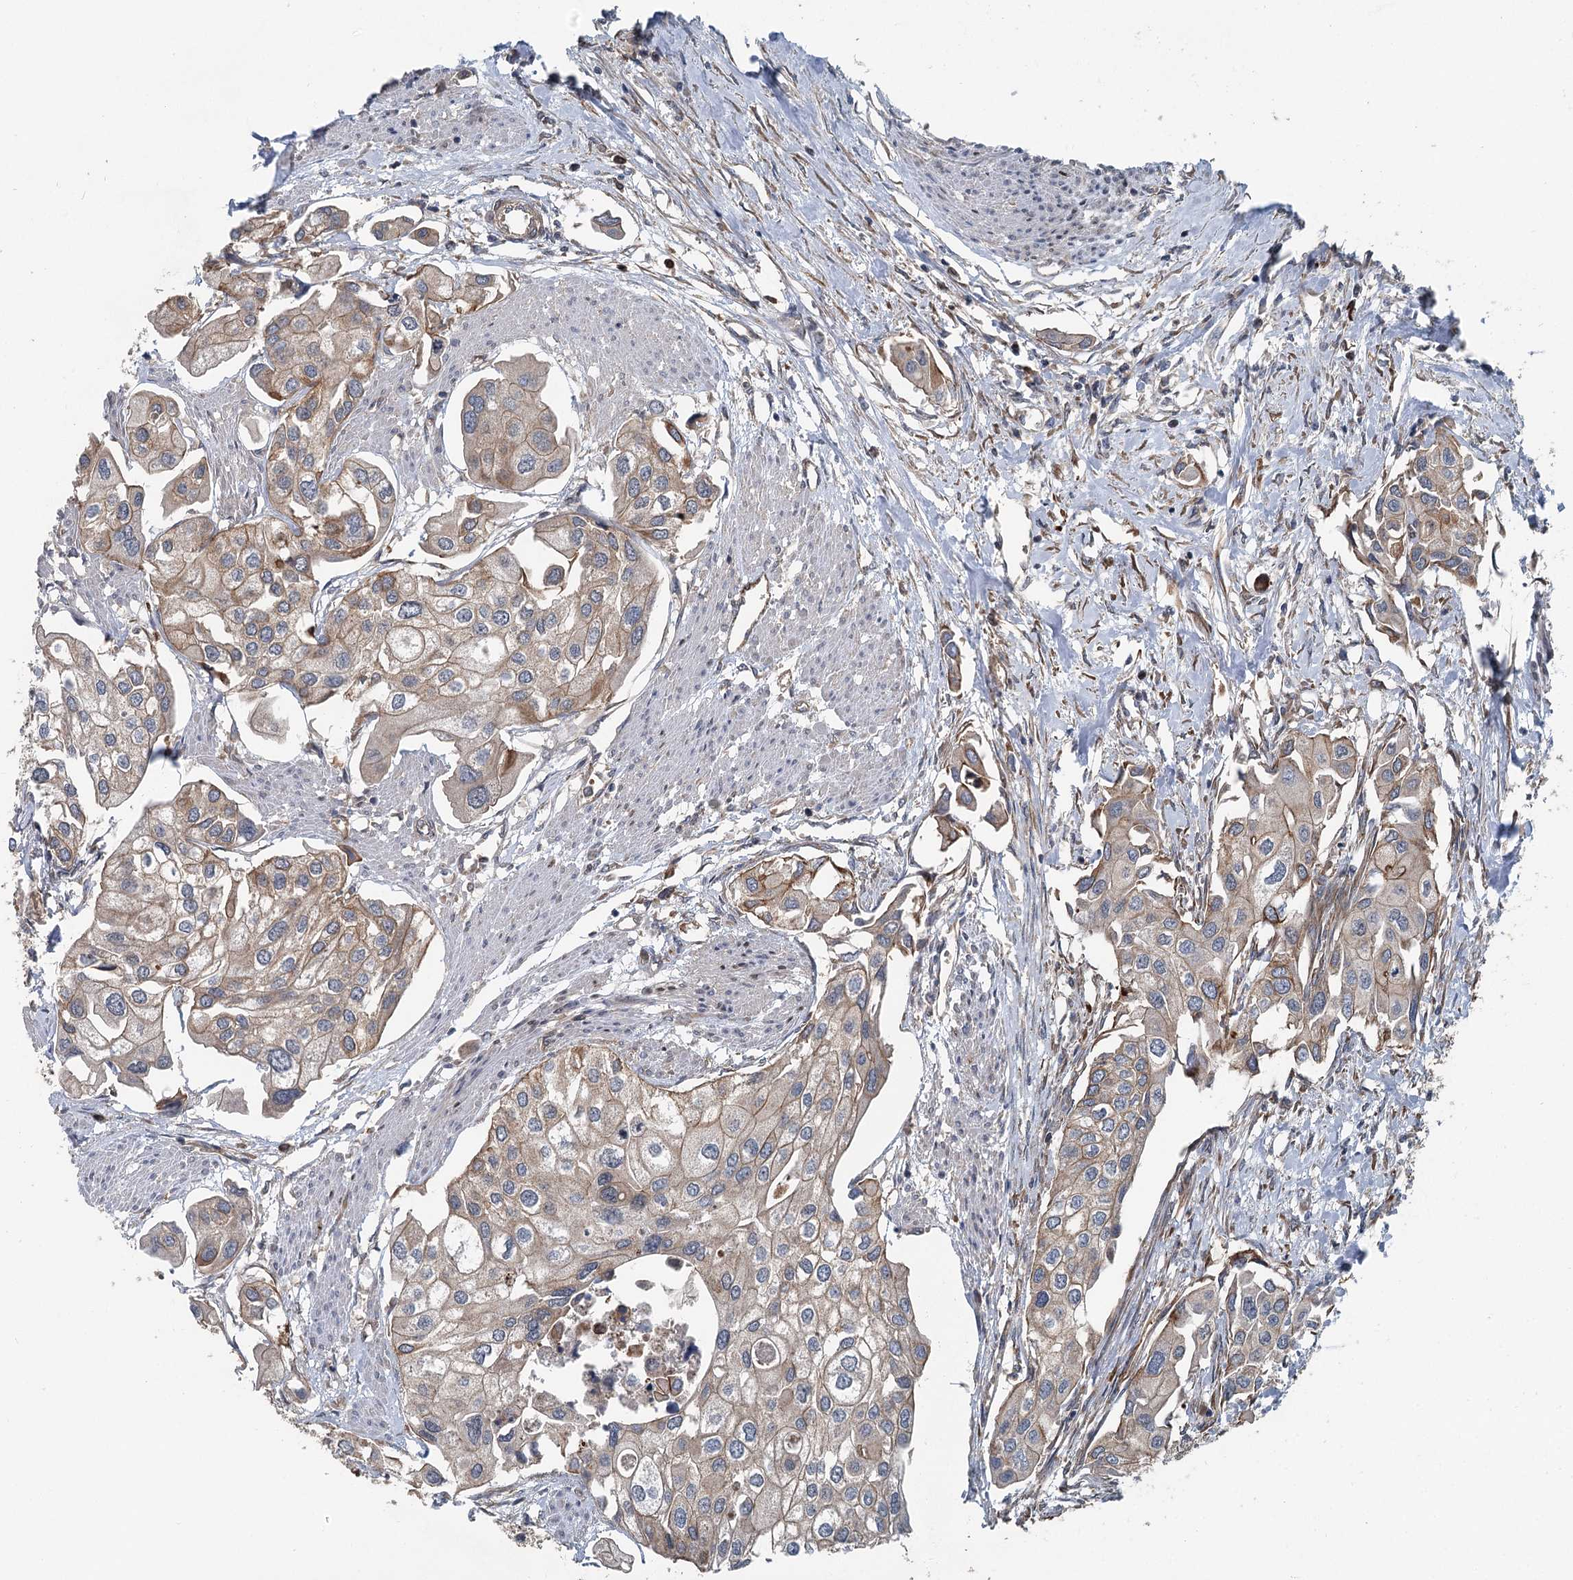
{"staining": {"intensity": "weak", "quantity": "25%-75%", "location": "cytoplasmic/membranous"}, "tissue": "urothelial cancer", "cell_type": "Tumor cells", "image_type": "cancer", "snomed": [{"axis": "morphology", "description": "Urothelial carcinoma, High grade"}, {"axis": "topography", "description": "Urinary bladder"}], "caption": "A brown stain labels weak cytoplasmic/membranous positivity of a protein in urothelial cancer tumor cells.", "gene": "IQSEC1", "patient": {"sex": "male", "age": 64}}